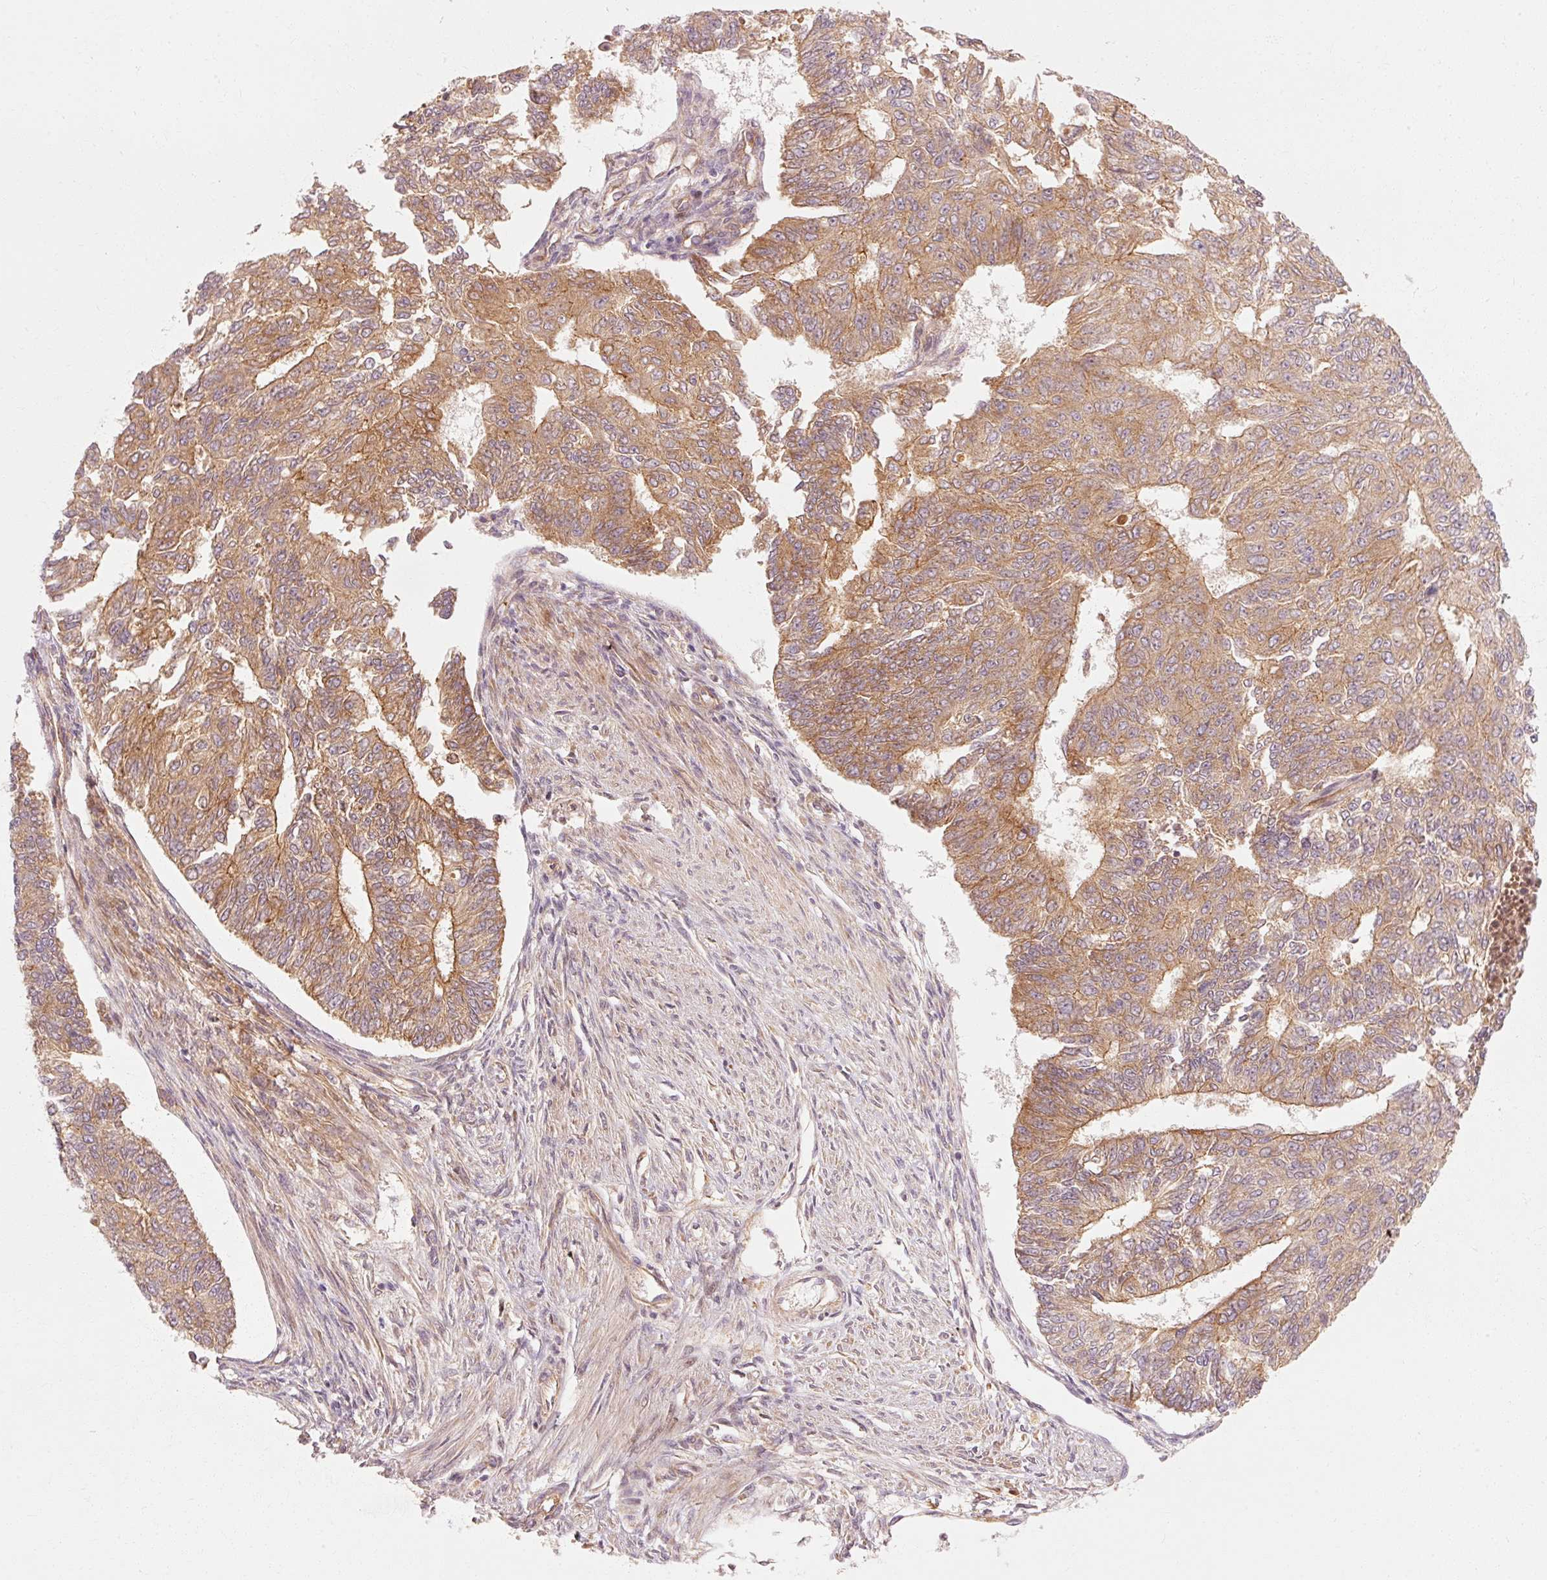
{"staining": {"intensity": "moderate", "quantity": "25%-75%", "location": "cytoplasmic/membranous"}, "tissue": "endometrial cancer", "cell_type": "Tumor cells", "image_type": "cancer", "snomed": [{"axis": "morphology", "description": "Adenocarcinoma, NOS"}, {"axis": "topography", "description": "Endometrium"}], "caption": "Endometrial cancer (adenocarcinoma) stained with a protein marker reveals moderate staining in tumor cells.", "gene": "CTNNA1", "patient": {"sex": "female", "age": 32}}